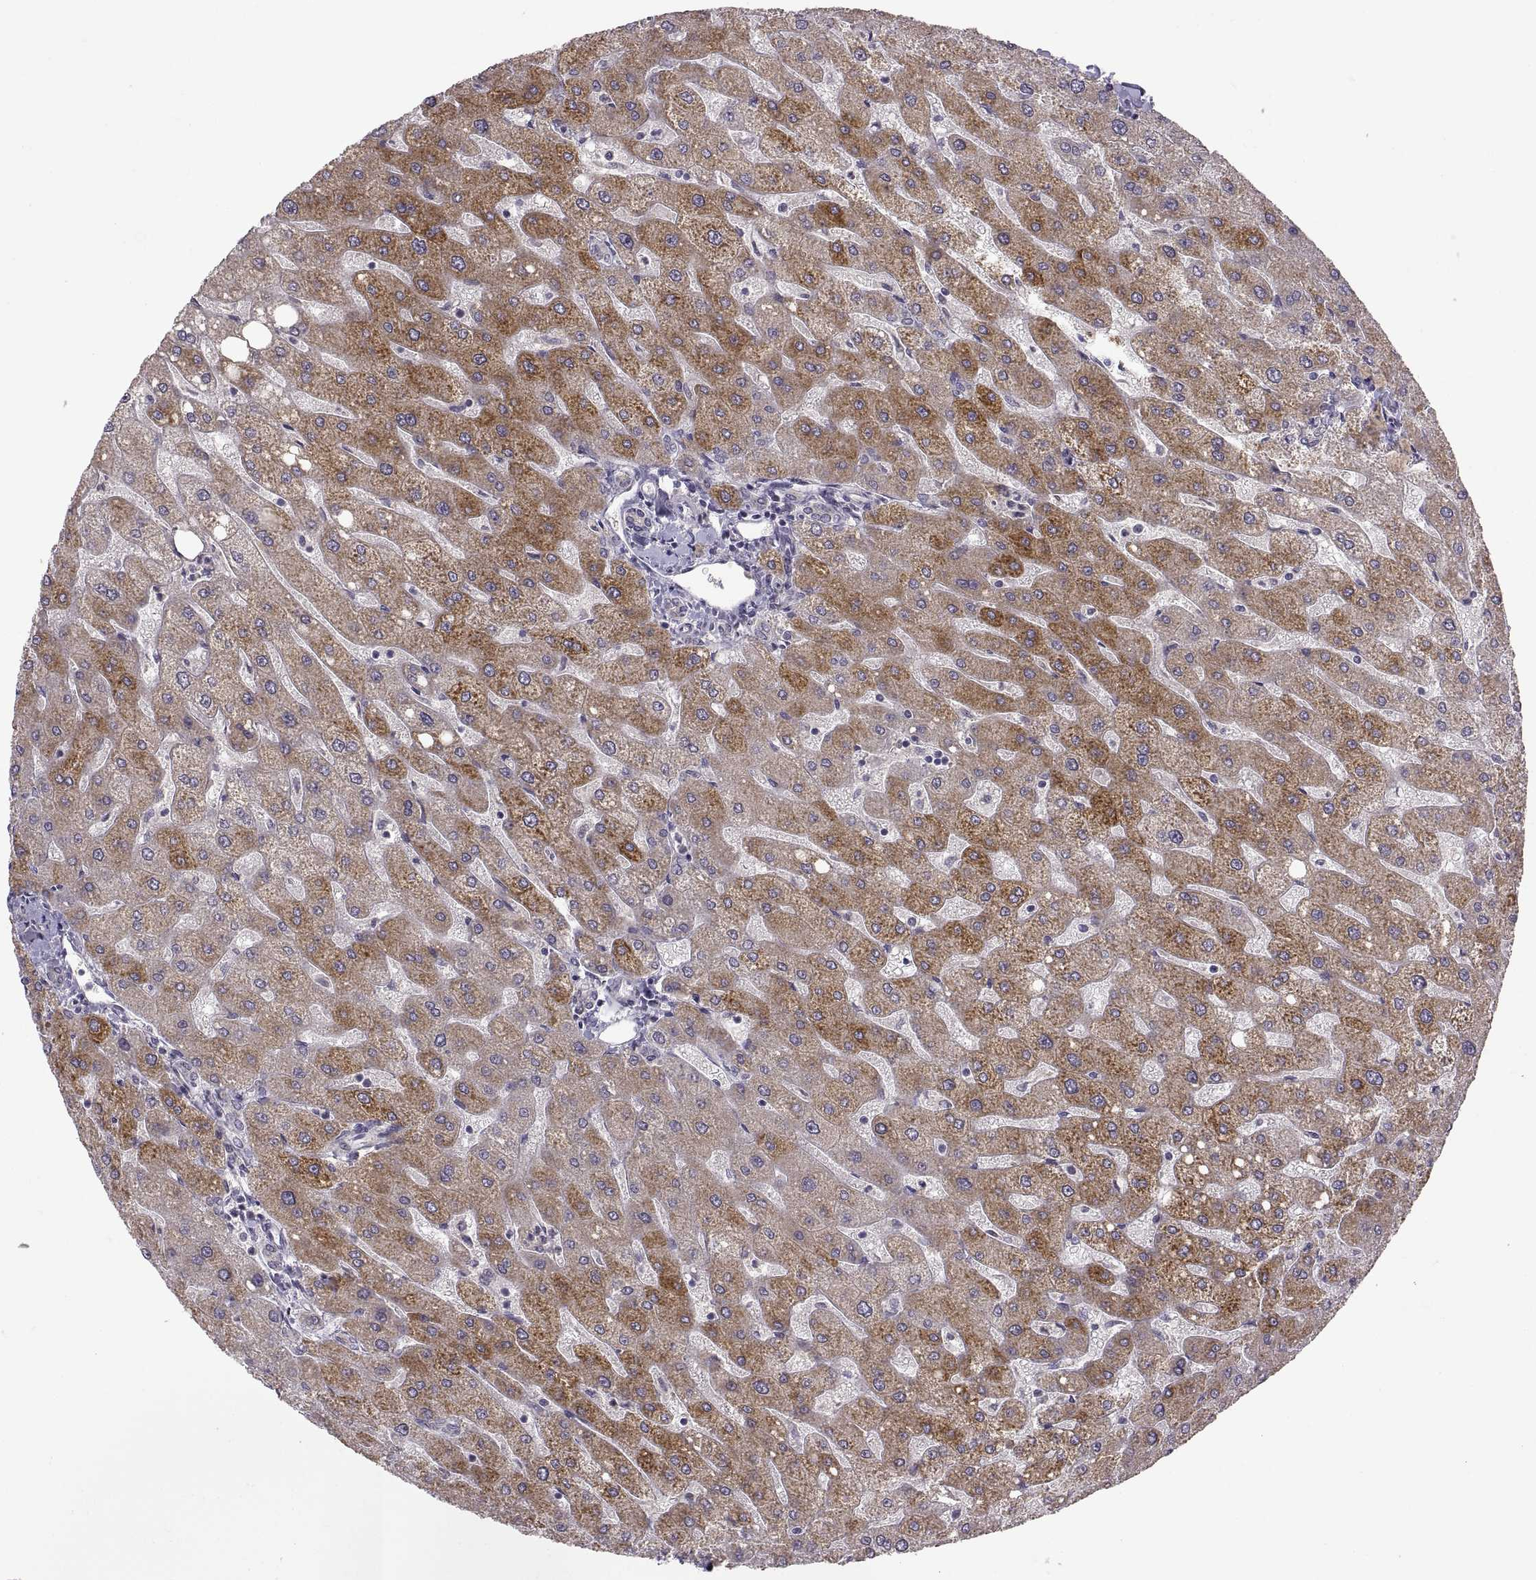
{"staining": {"intensity": "negative", "quantity": "none", "location": "none"}, "tissue": "liver", "cell_type": "Cholangiocytes", "image_type": "normal", "snomed": [{"axis": "morphology", "description": "Normal tissue, NOS"}, {"axis": "topography", "description": "Liver"}], "caption": "This is an immunohistochemistry (IHC) image of unremarkable human liver. There is no expression in cholangiocytes.", "gene": "HMGCR", "patient": {"sex": "male", "age": 67}}